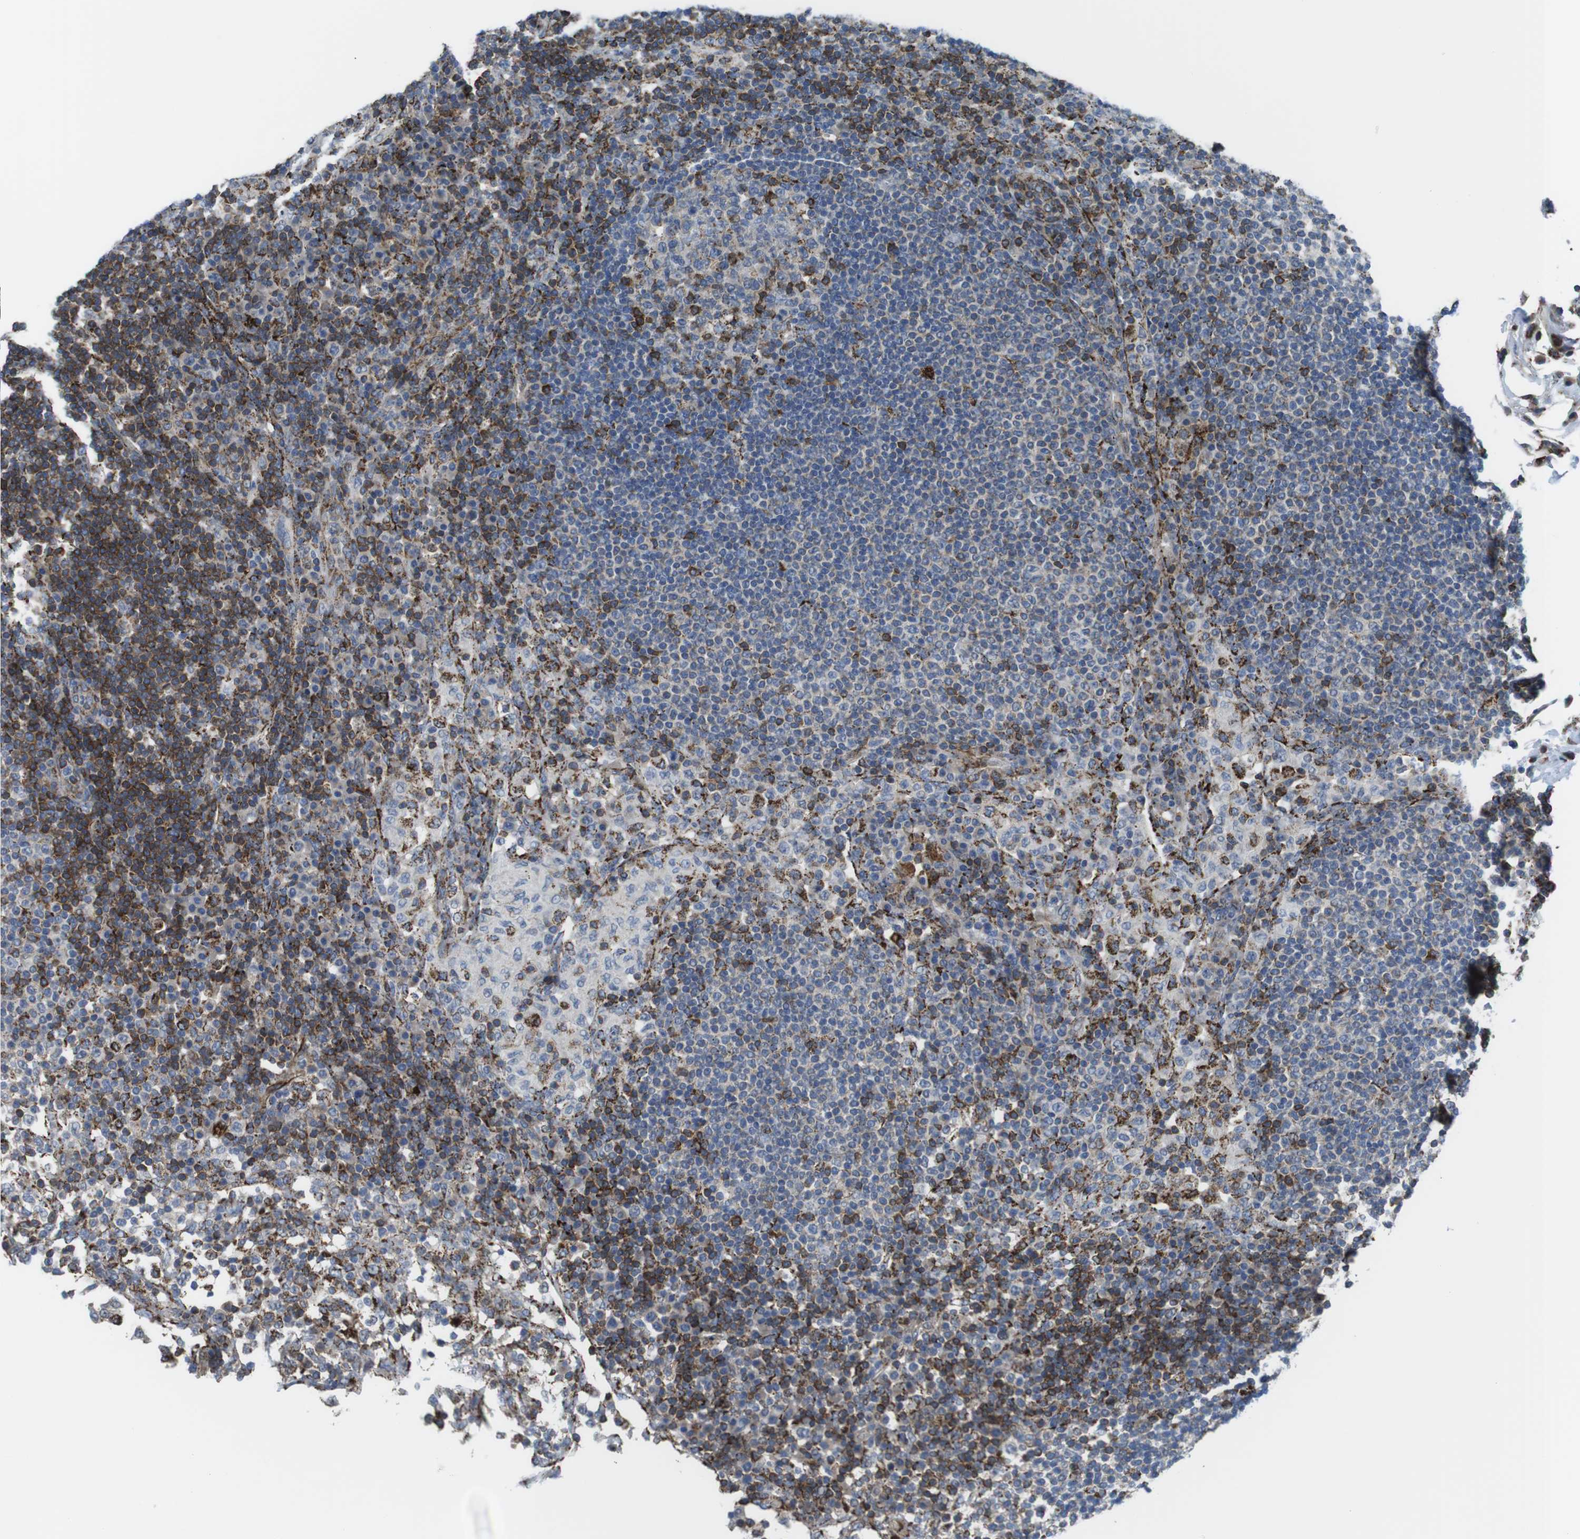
{"staining": {"intensity": "strong", "quantity": "<25%", "location": "cytoplasmic/membranous"}, "tissue": "lymph node", "cell_type": "Germinal center cells", "image_type": "normal", "snomed": [{"axis": "morphology", "description": "Normal tissue, NOS"}, {"axis": "topography", "description": "Lymph node"}], "caption": "High-magnification brightfield microscopy of unremarkable lymph node stained with DAB (brown) and counterstained with hematoxylin (blue). germinal center cells exhibit strong cytoplasmic/membranous positivity is present in approximately<25% of cells. (DAB (3,3'-diaminobenzidine) IHC, brown staining for protein, blue staining for nuclei).", "gene": "KCNE3", "patient": {"sex": "female", "age": 53}}